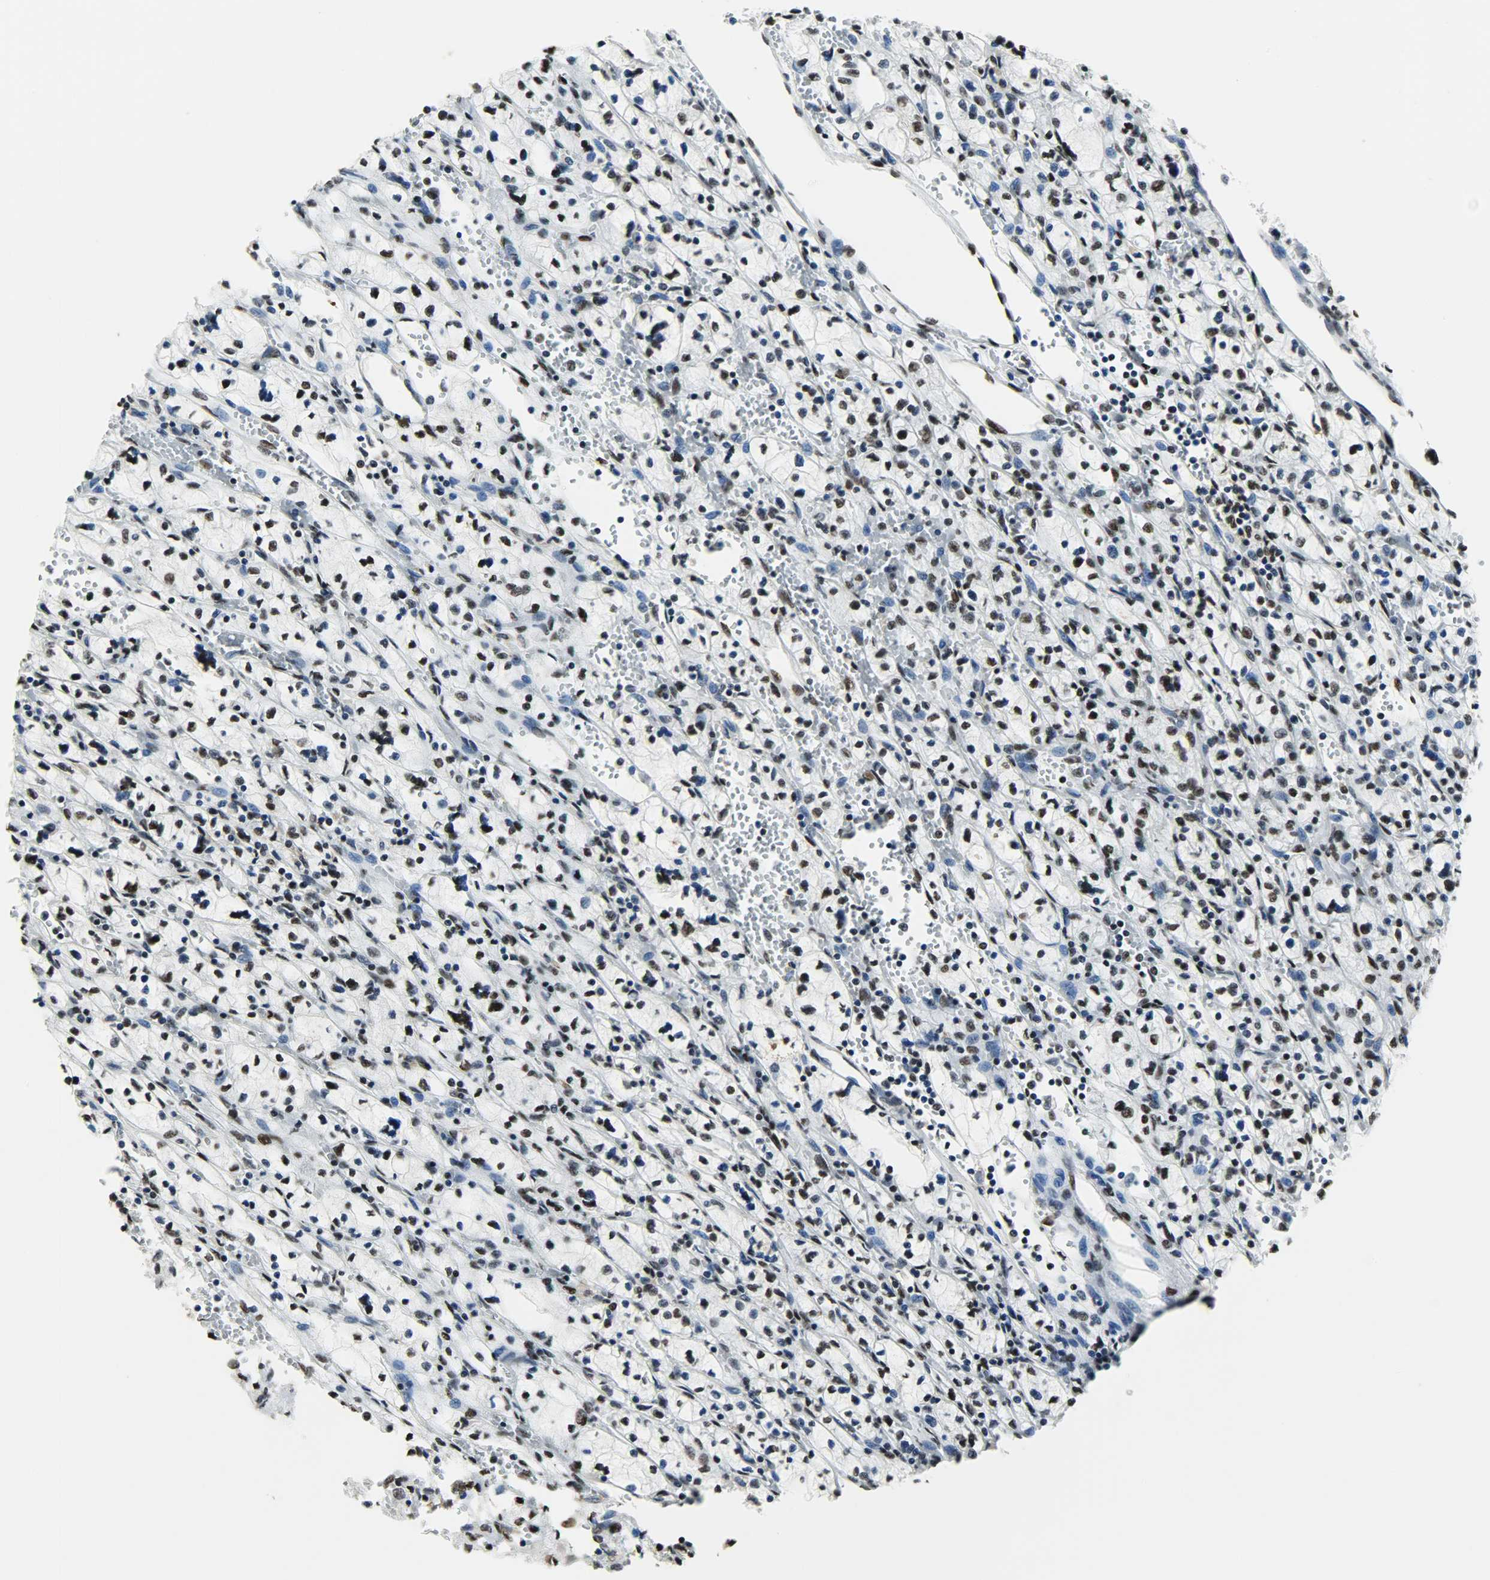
{"staining": {"intensity": "strong", "quantity": "25%-75%", "location": "nuclear"}, "tissue": "renal cancer", "cell_type": "Tumor cells", "image_type": "cancer", "snomed": [{"axis": "morphology", "description": "Adenocarcinoma, NOS"}, {"axis": "topography", "description": "Kidney"}], "caption": "A high amount of strong nuclear staining is appreciated in approximately 25%-75% of tumor cells in adenocarcinoma (renal) tissue.", "gene": "SSB", "patient": {"sex": "female", "age": 83}}